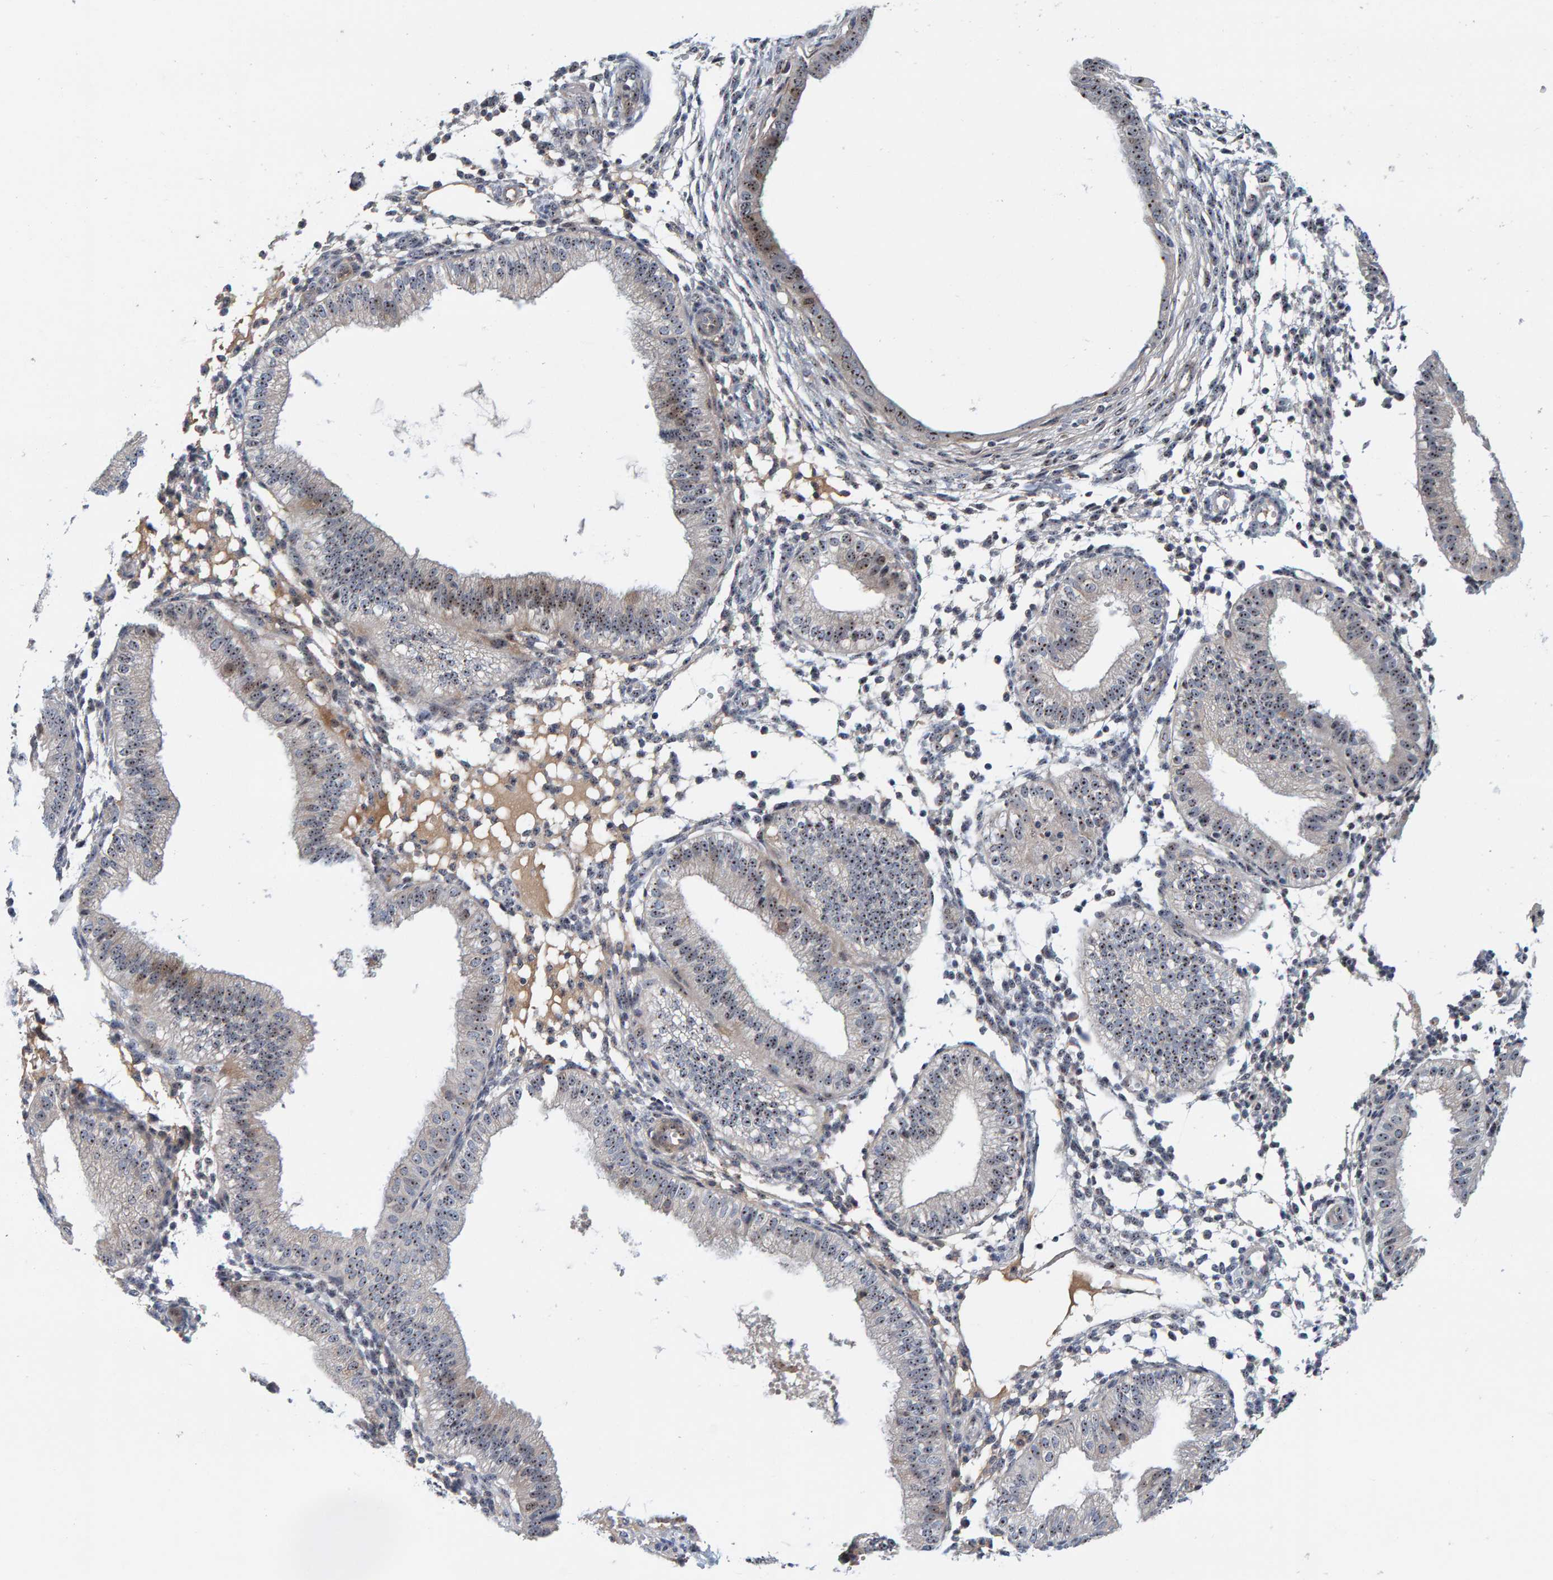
{"staining": {"intensity": "moderate", "quantity": "25%-75%", "location": "nuclear"}, "tissue": "endometrium", "cell_type": "Cells in endometrial stroma", "image_type": "normal", "snomed": [{"axis": "morphology", "description": "Normal tissue, NOS"}, {"axis": "topography", "description": "Endometrium"}], "caption": "Protein positivity by IHC demonstrates moderate nuclear expression in approximately 25%-75% of cells in endometrial stroma in normal endometrium. The staining is performed using DAB brown chromogen to label protein expression. The nuclei are counter-stained blue using hematoxylin.", "gene": "NOL11", "patient": {"sex": "female", "age": 39}}